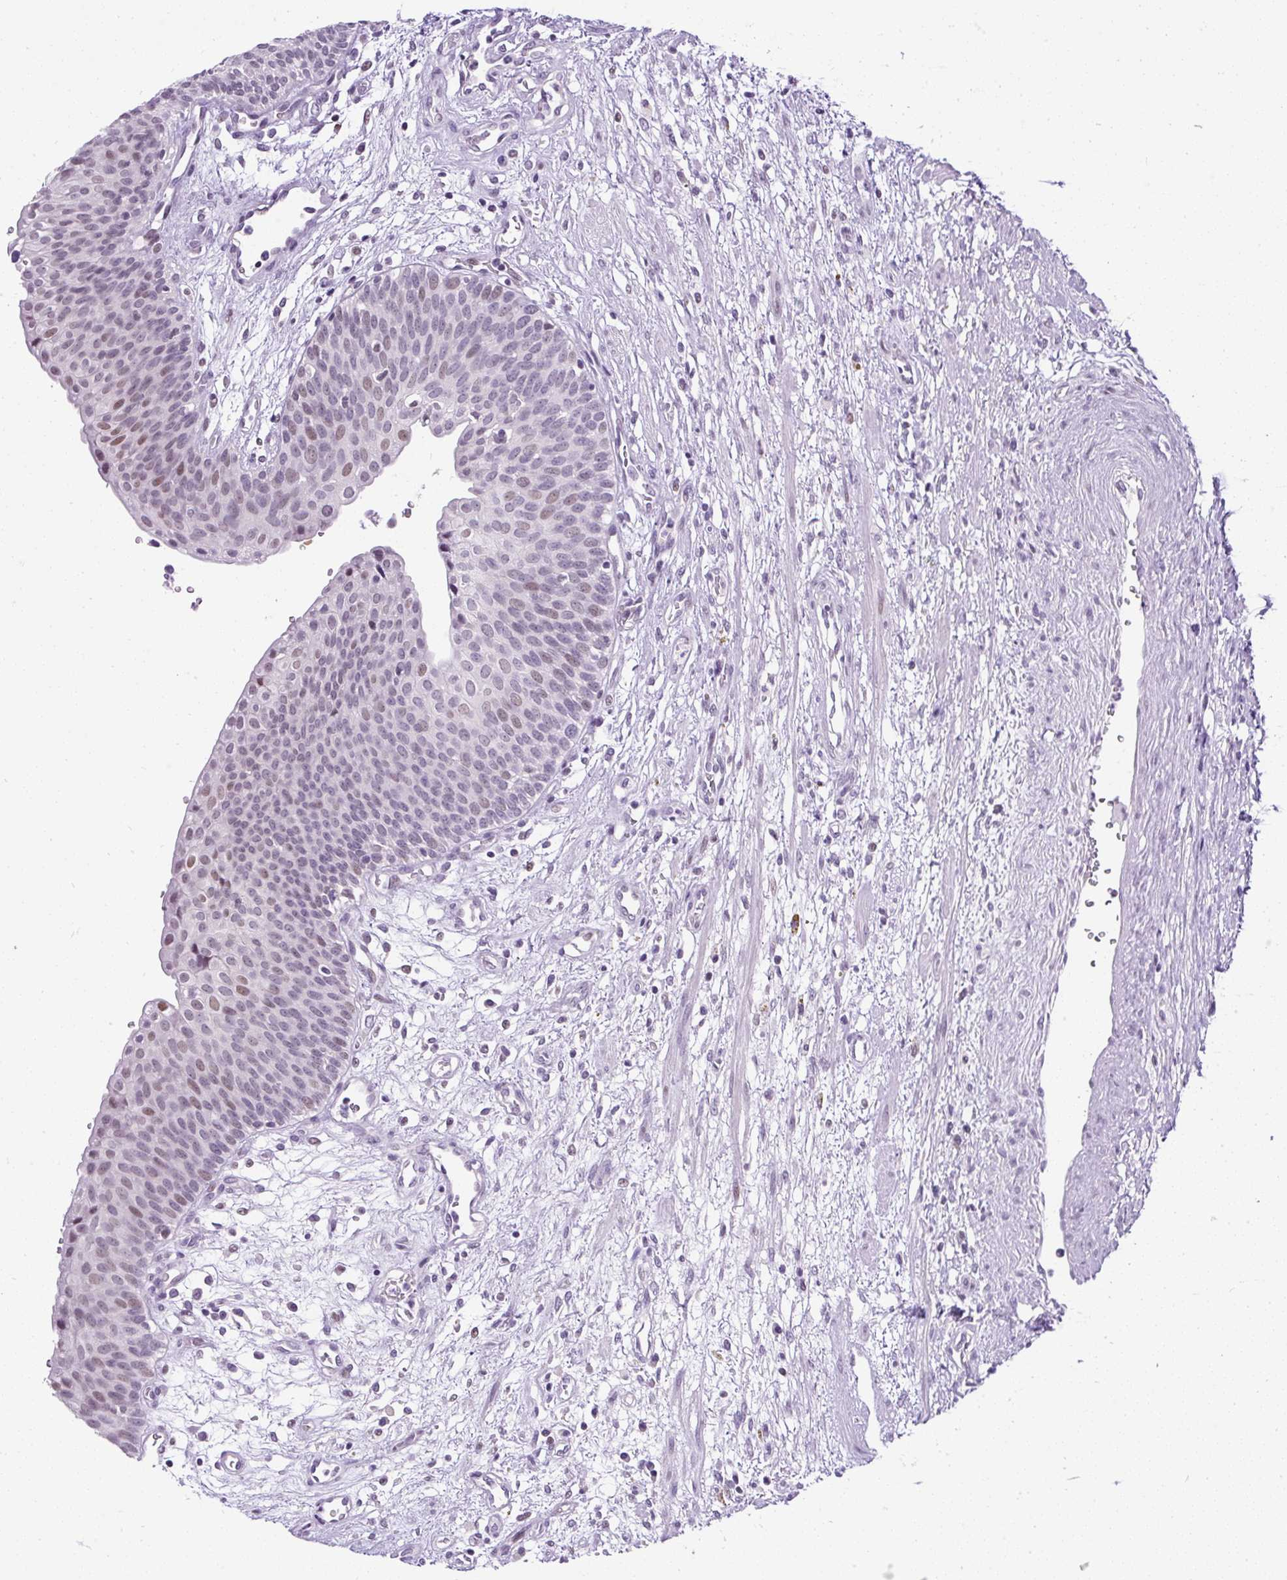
{"staining": {"intensity": "weak", "quantity": "<25%", "location": "nuclear"}, "tissue": "urinary bladder", "cell_type": "Urothelial cells", "image_type": "normal", "snomed": [{"axis": "morphology", "description": "Normal tissue, NOS"}, {"axis": "topography", "description": "Urinary bladder"}], "caption": "Immunohistochemistry (IHC) of normal urinary bladder displays no expression in urothelial cells. (Stains: DAB (3,3'-diaminobenzidine) immunohistochemistry (IHC) with hematoxylin counter stain, Microscopy: brightfield microscopy at high magnification).", "gene": "WNT10B", "patient": {"sex": "male", "age": 55}}